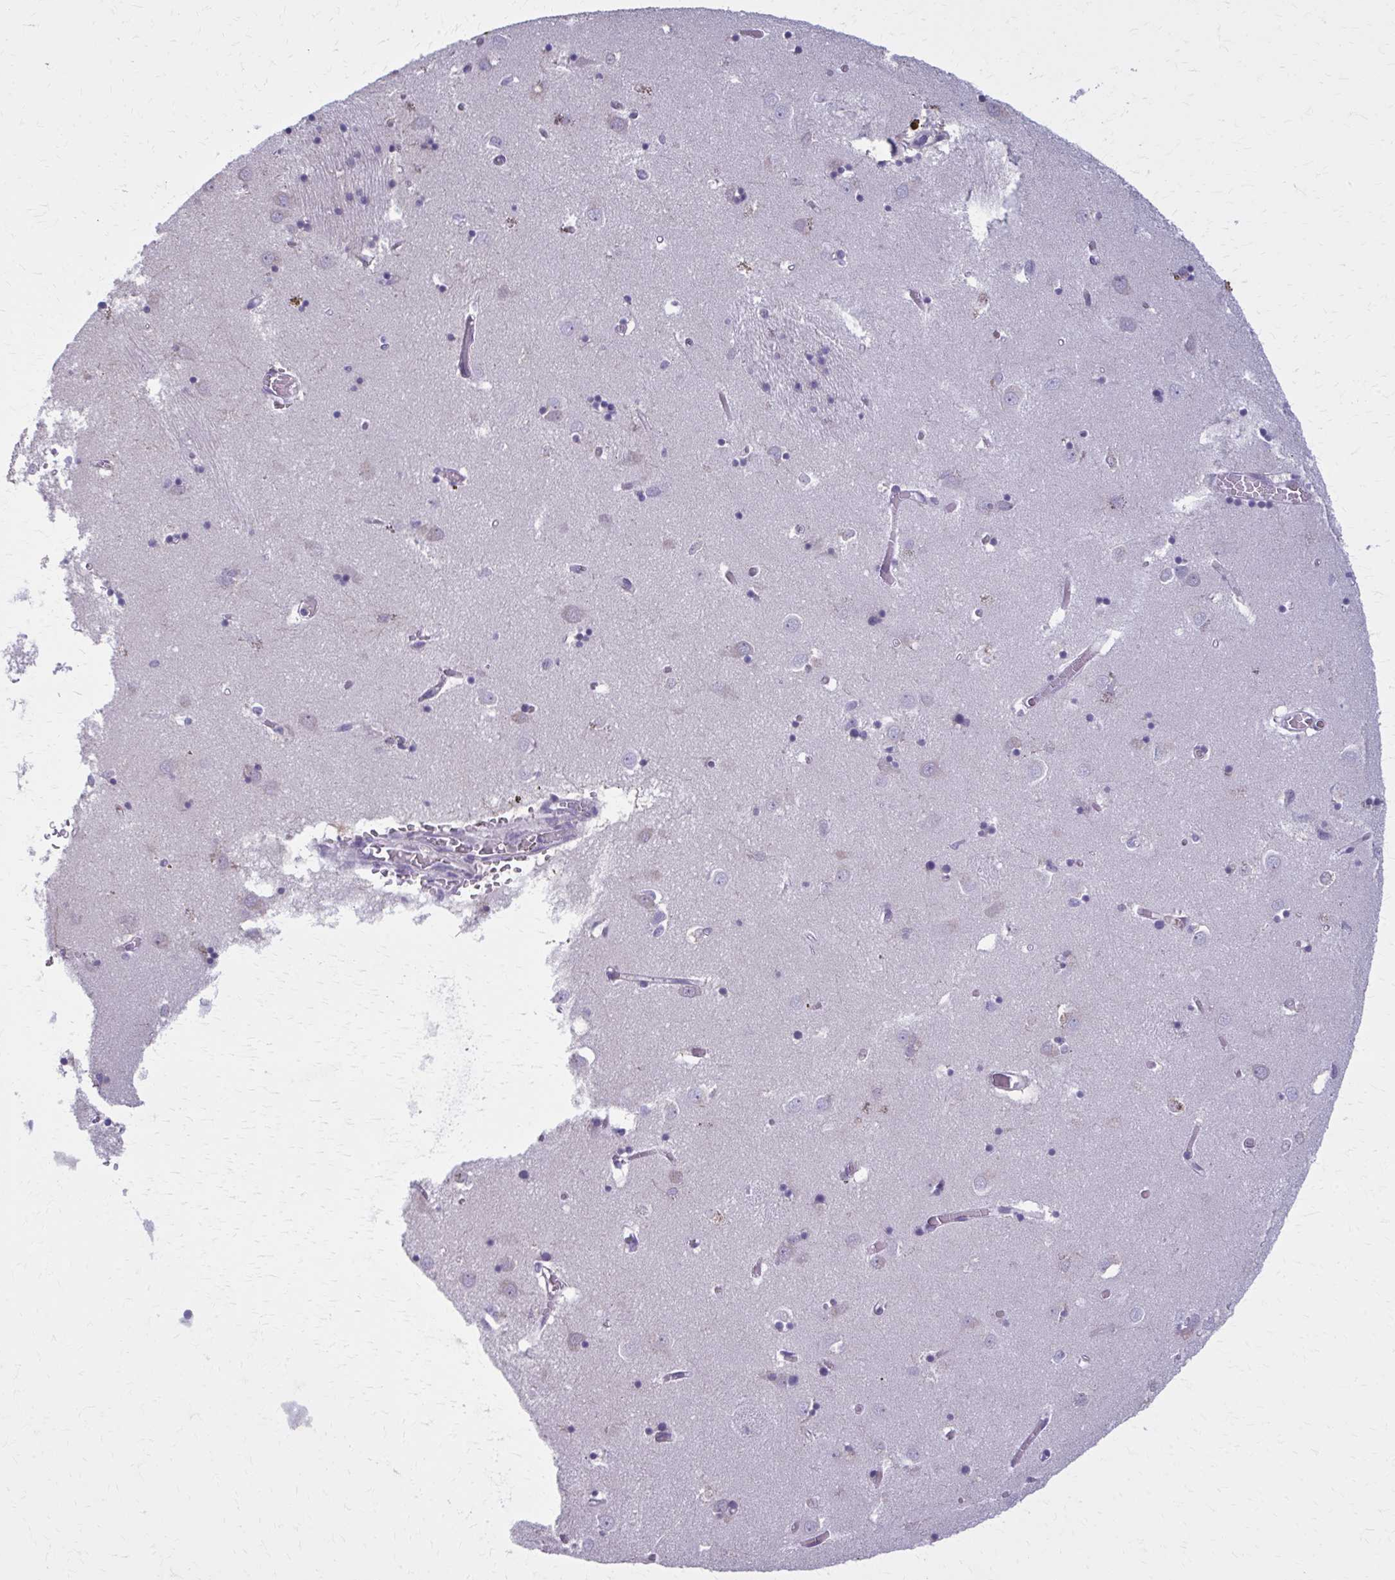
{"staining": {"intensity": "negative", "quantity": "none", "location": "none"}, "tissue": "caudate", "cell_type": "Glial cells", "image_type": "normal", "snomed": [{"axis": "morphology", "description": "Normal tissue, NOS"}, {"axis": "topography", "description": "Lateral ventricle wall"}], "caption": "DAB immunohistochemical staining of unremarkable human caudate displays no significant expression in glial cells. The staining is performed using DAB (3,3'-diaminobenzidine) brown chromogen with nuclei counter-stained in using hematoxylin.", "gene": "CARD9", "patient": {"sex": "male", "age": 70}}